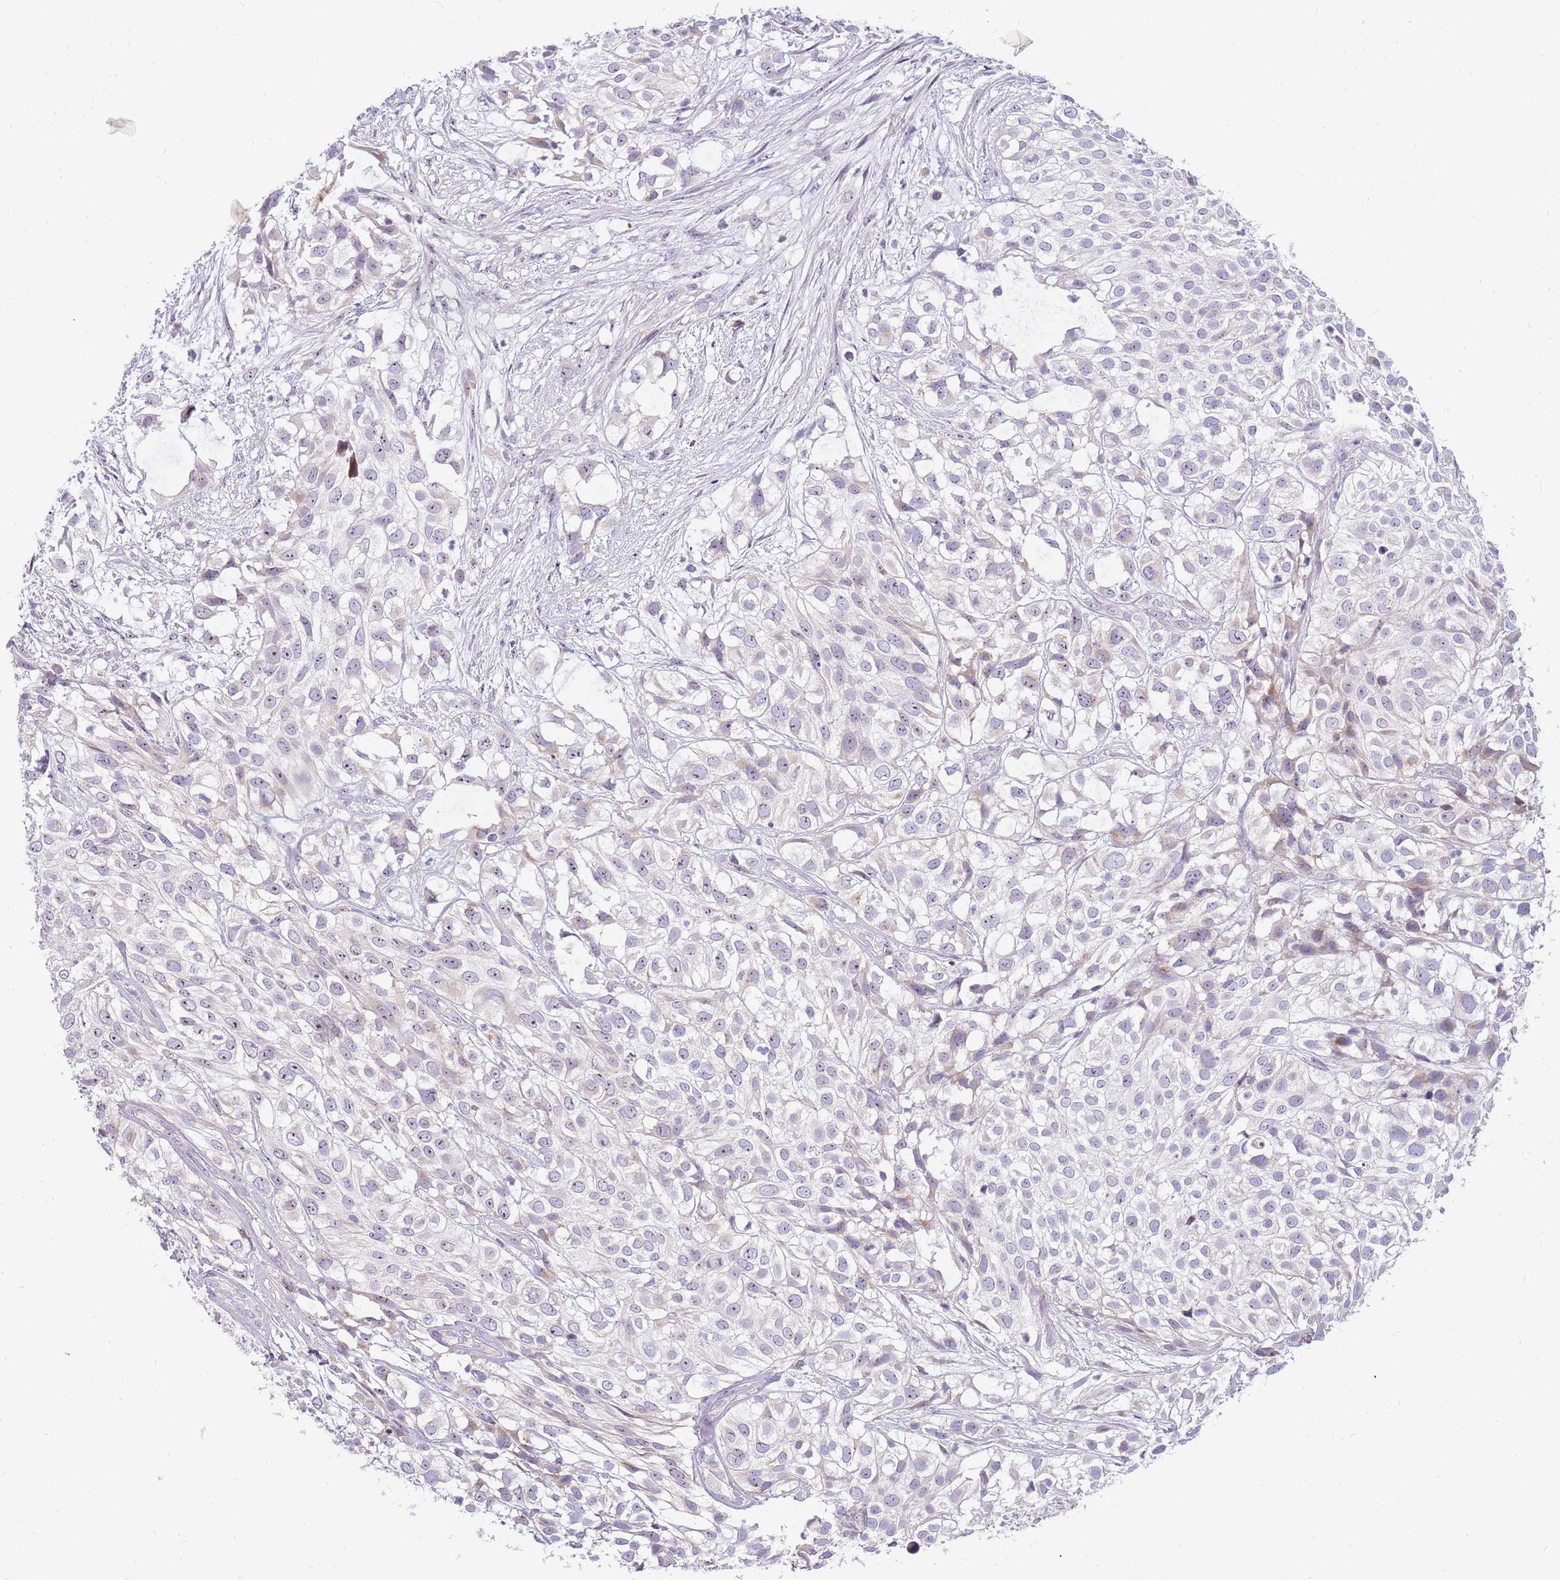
{"staining": {"intensity": "negative", "quantity": "none", "location": "none"}, "tissue": "urothelial cancer", "cell_type": "Tumor cells", "image_type": "cancer", "snomed": [{"axis": "morphology", "description": "Urothelial carcinoma, High grade"}, {"axis": "topography", "description": "Urinary bladder"}], "caption": "The histopathology image reveals no significant expression in tumor cells of urothelial cancer.", "gene": "DNAJA3", "patient": {"sex": "male", "age": 56}}